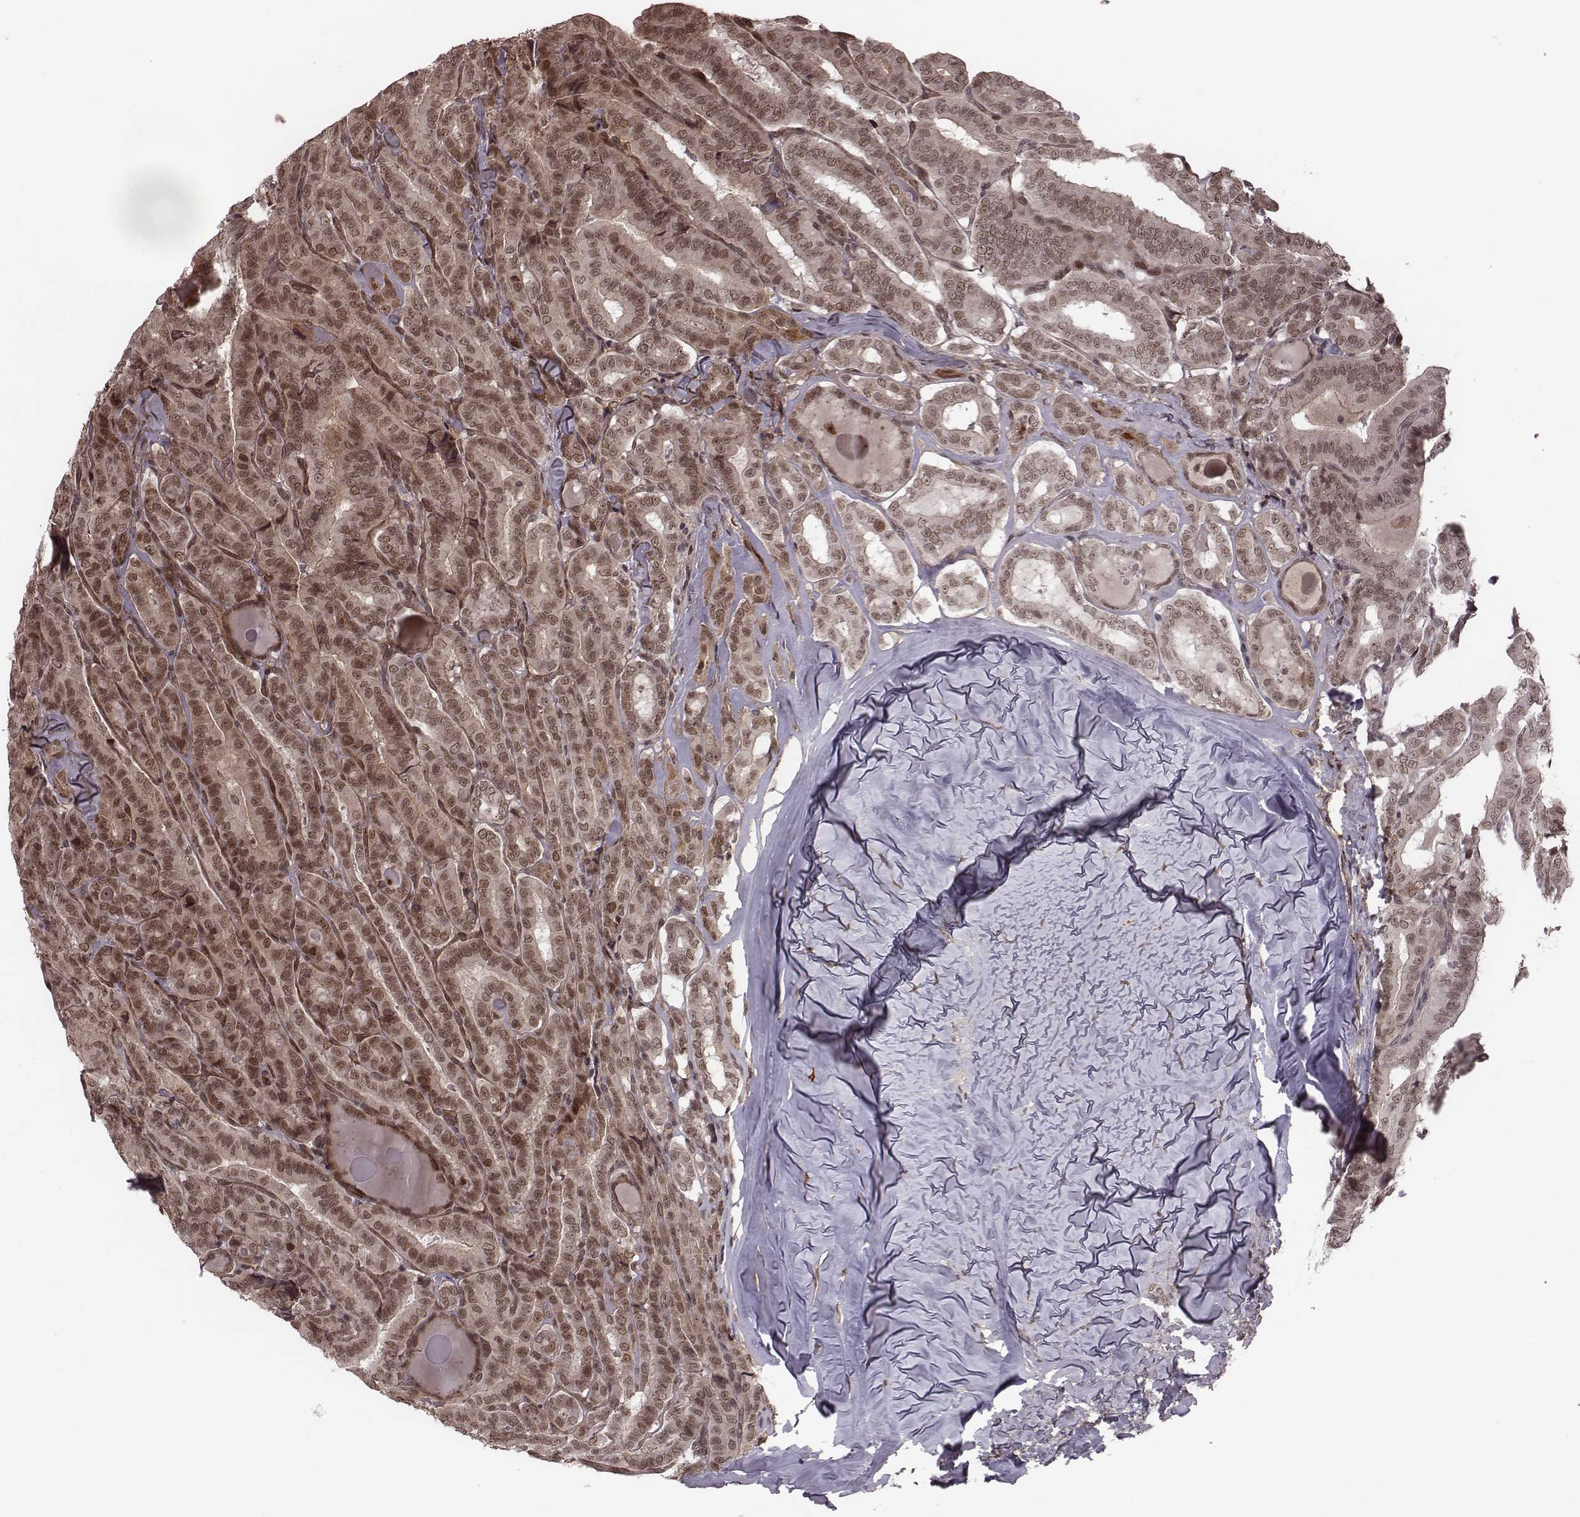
{"staining": {"intensity": "weak", "quantity": ">75%", "location": "cytoplasmic/membranous,nuclear"}, "tissue": "thyroid cancer", "cell_type": "Tumor cells", "image_type": "cancer", "snomed": [{"axis": "morphology", "description": "Papillary adenocarcinoma, NOS"}, {"axis": "morphology", "description": "Papillary adenoma metastatic"}, {"axis": "topography", "description": "Thyroid gland"}], "caption": "Brown immunohistochemical staining in human papillary adenocarcinoma (thyroid) demonstrates weak cytoplasmic/membranous and nuclear positivity in about >75% of tumor cells.", "gene": "RPL3", "patient": {"sex": "female", "age": 50}}